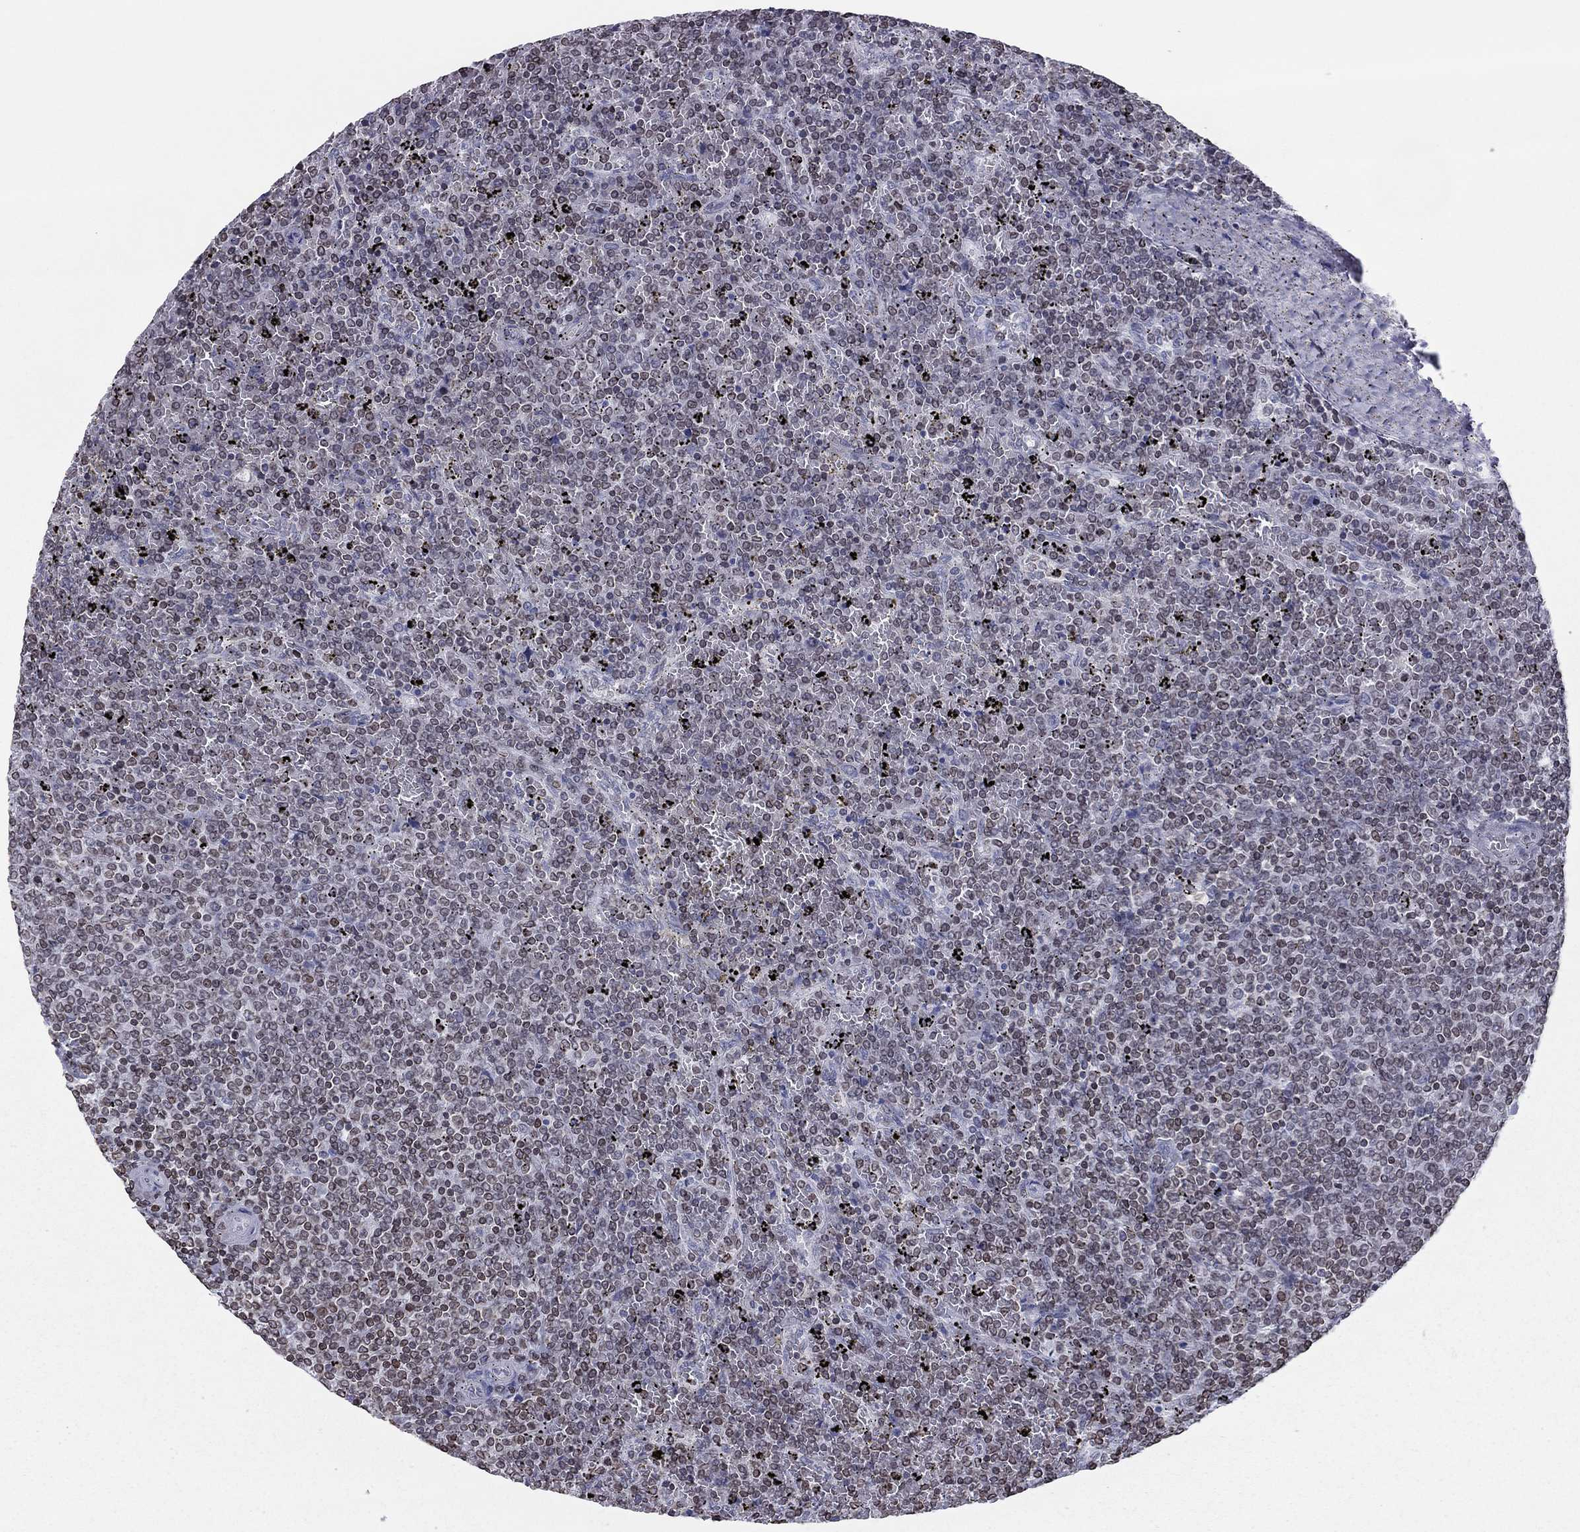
{"staining": {"intensity": "negative", "quantity": "none", "location": "none"}, "tissue": "lymphoma", "cell_type": "Tumor cells", "image_type": "cancer", "snomed": [{"axis": "morphology", "description": "Malignant lymphoma, non-Hodgkin's type, Low grade"}, {"axis": "topography", "description": "Spleen"}], "caption": "Tumor cells show no significant protein positivity in lymphoma.", "gene": "ESPL1", "patient": {"sex": "female", "age": 77}}